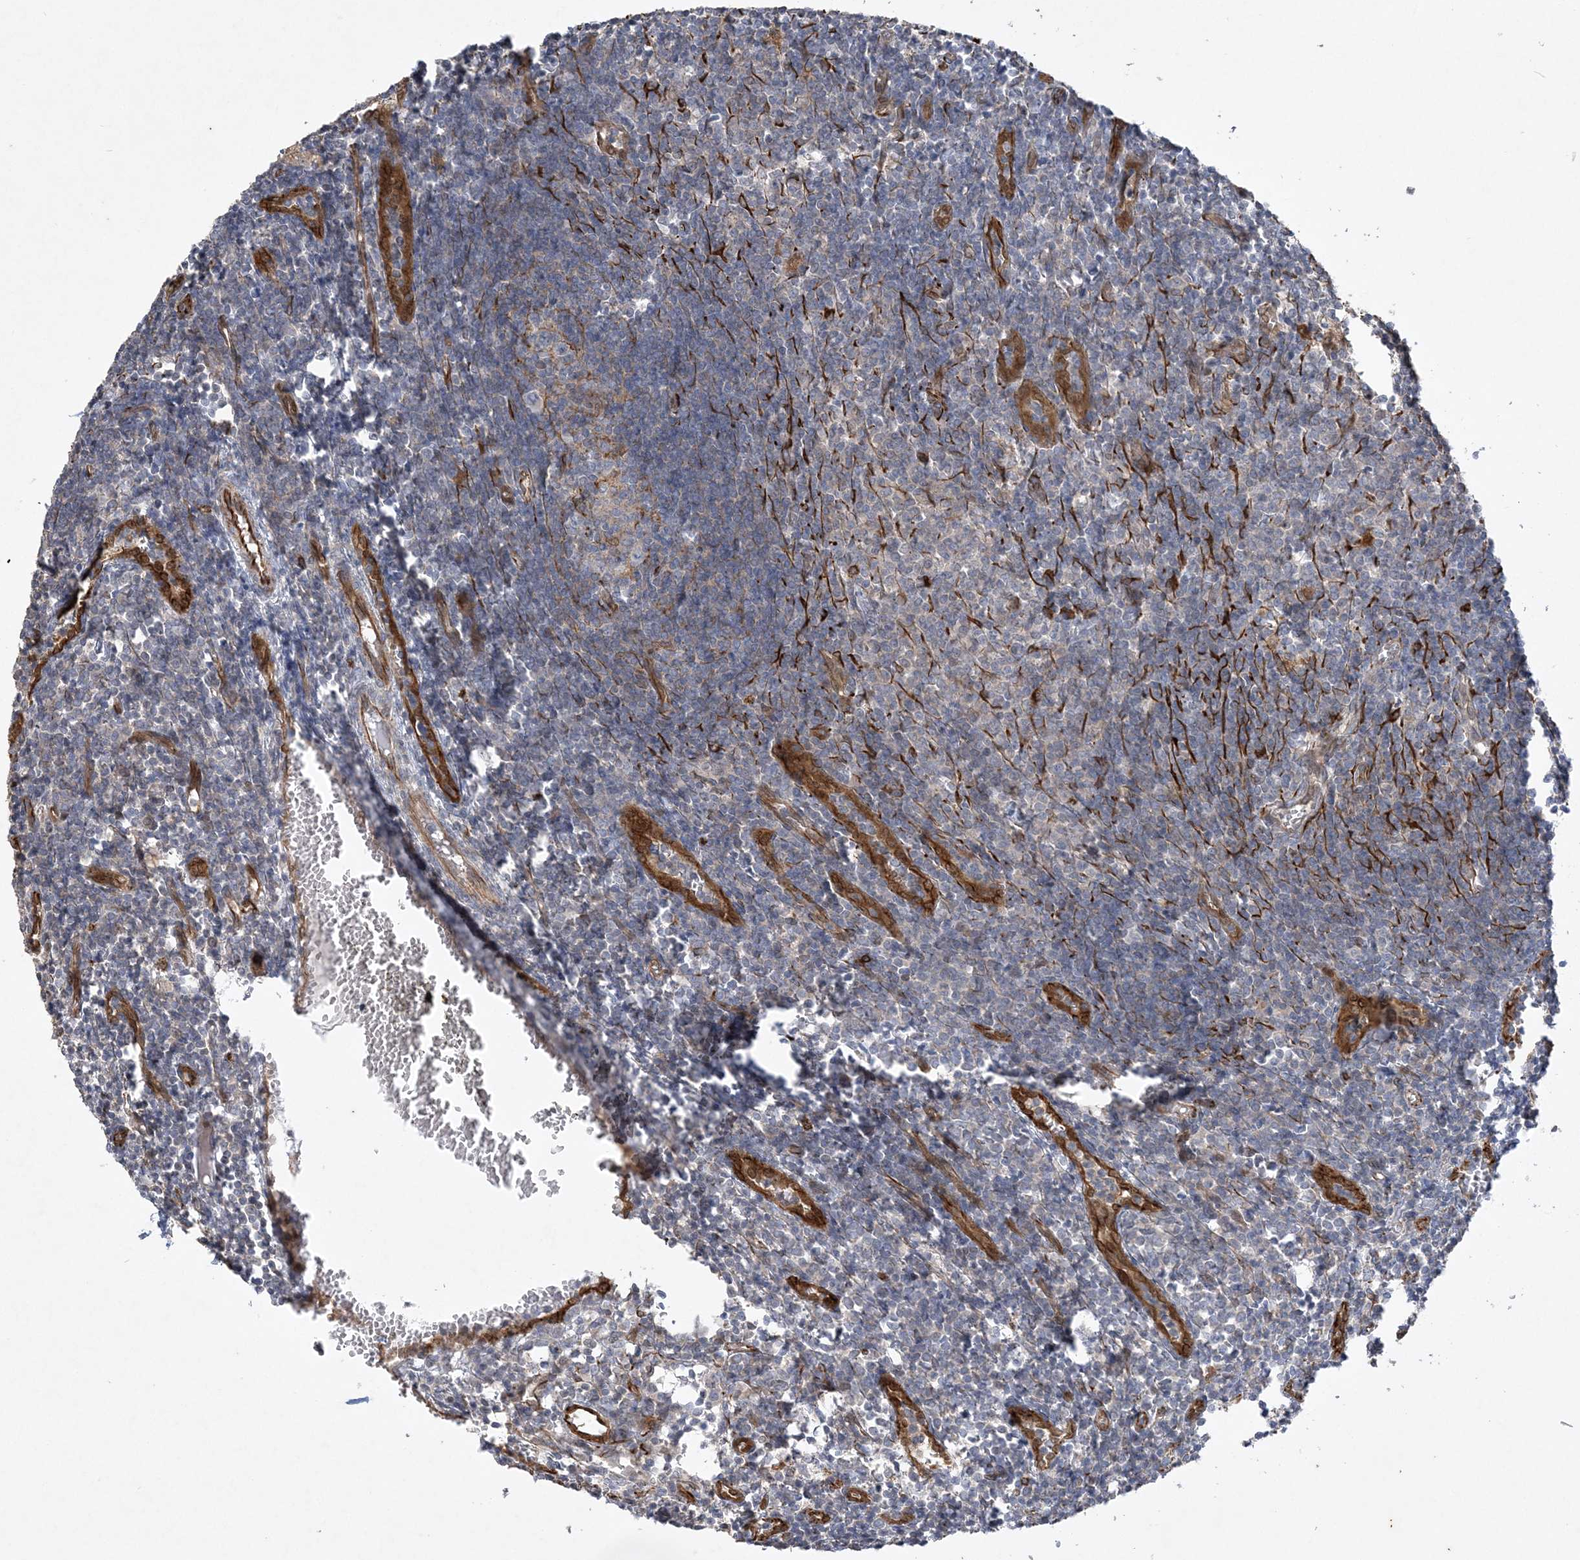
{"staining": {"intensity": "negative", "quantity": "none", "location": "none"}, "tissue": "lymph node", "cell_type": "Germinal center cells", "image_type": "normal", "snomed": [{"axis": "morphology", "description": "Normal tissue, NOS"}, {"axis": "morphology", "description": "Malignant melanoma, Metastatic site"}, {"axis": "topography", "description": "Lymph node"}], "caption": "DAB immunohistochemical staining of benign human lymph node reveals no significant staining in germinal center cells.", "gene": "INPP1", "patient": {"sex": "male", "age": 41}}